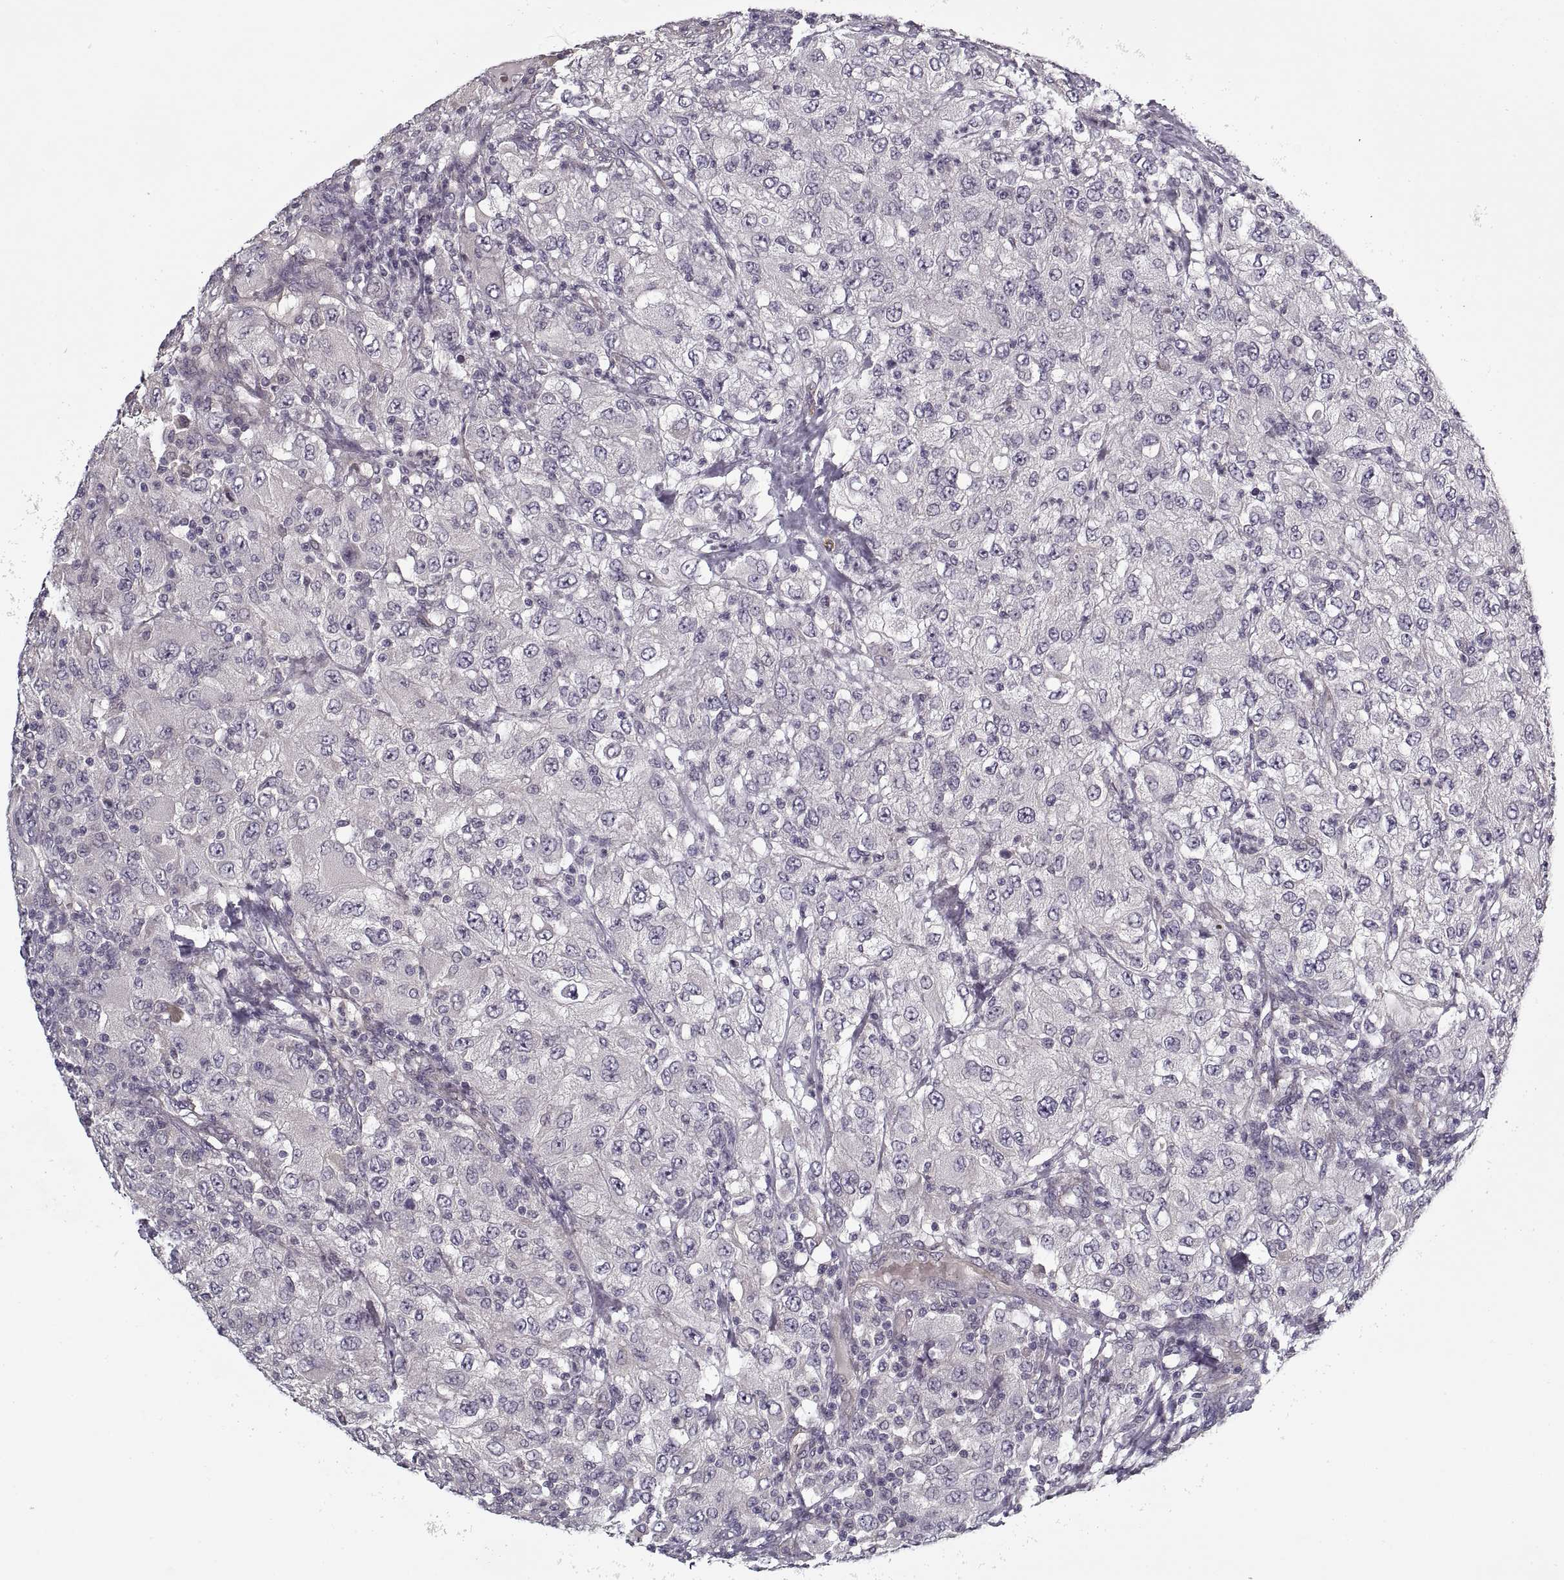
{"staining": {"intensity": "negative", "quantity": "none", "location": "none"}, "tissue": "renal cancer", "cell_type": "Tumor cells", "image_type": "cancer", "snomed": [{"axis": "morphology", "description": "Adenocarcinoma, NOS"}, {"axis": "topography", "description": "Kidney"}], "caption": "Protein analysis of renal cancer (adenocarcinoma) displays no significant staining in tumor cells.", "gene": "LAMB2", "patient": {"sex": "female", "age": 67}}